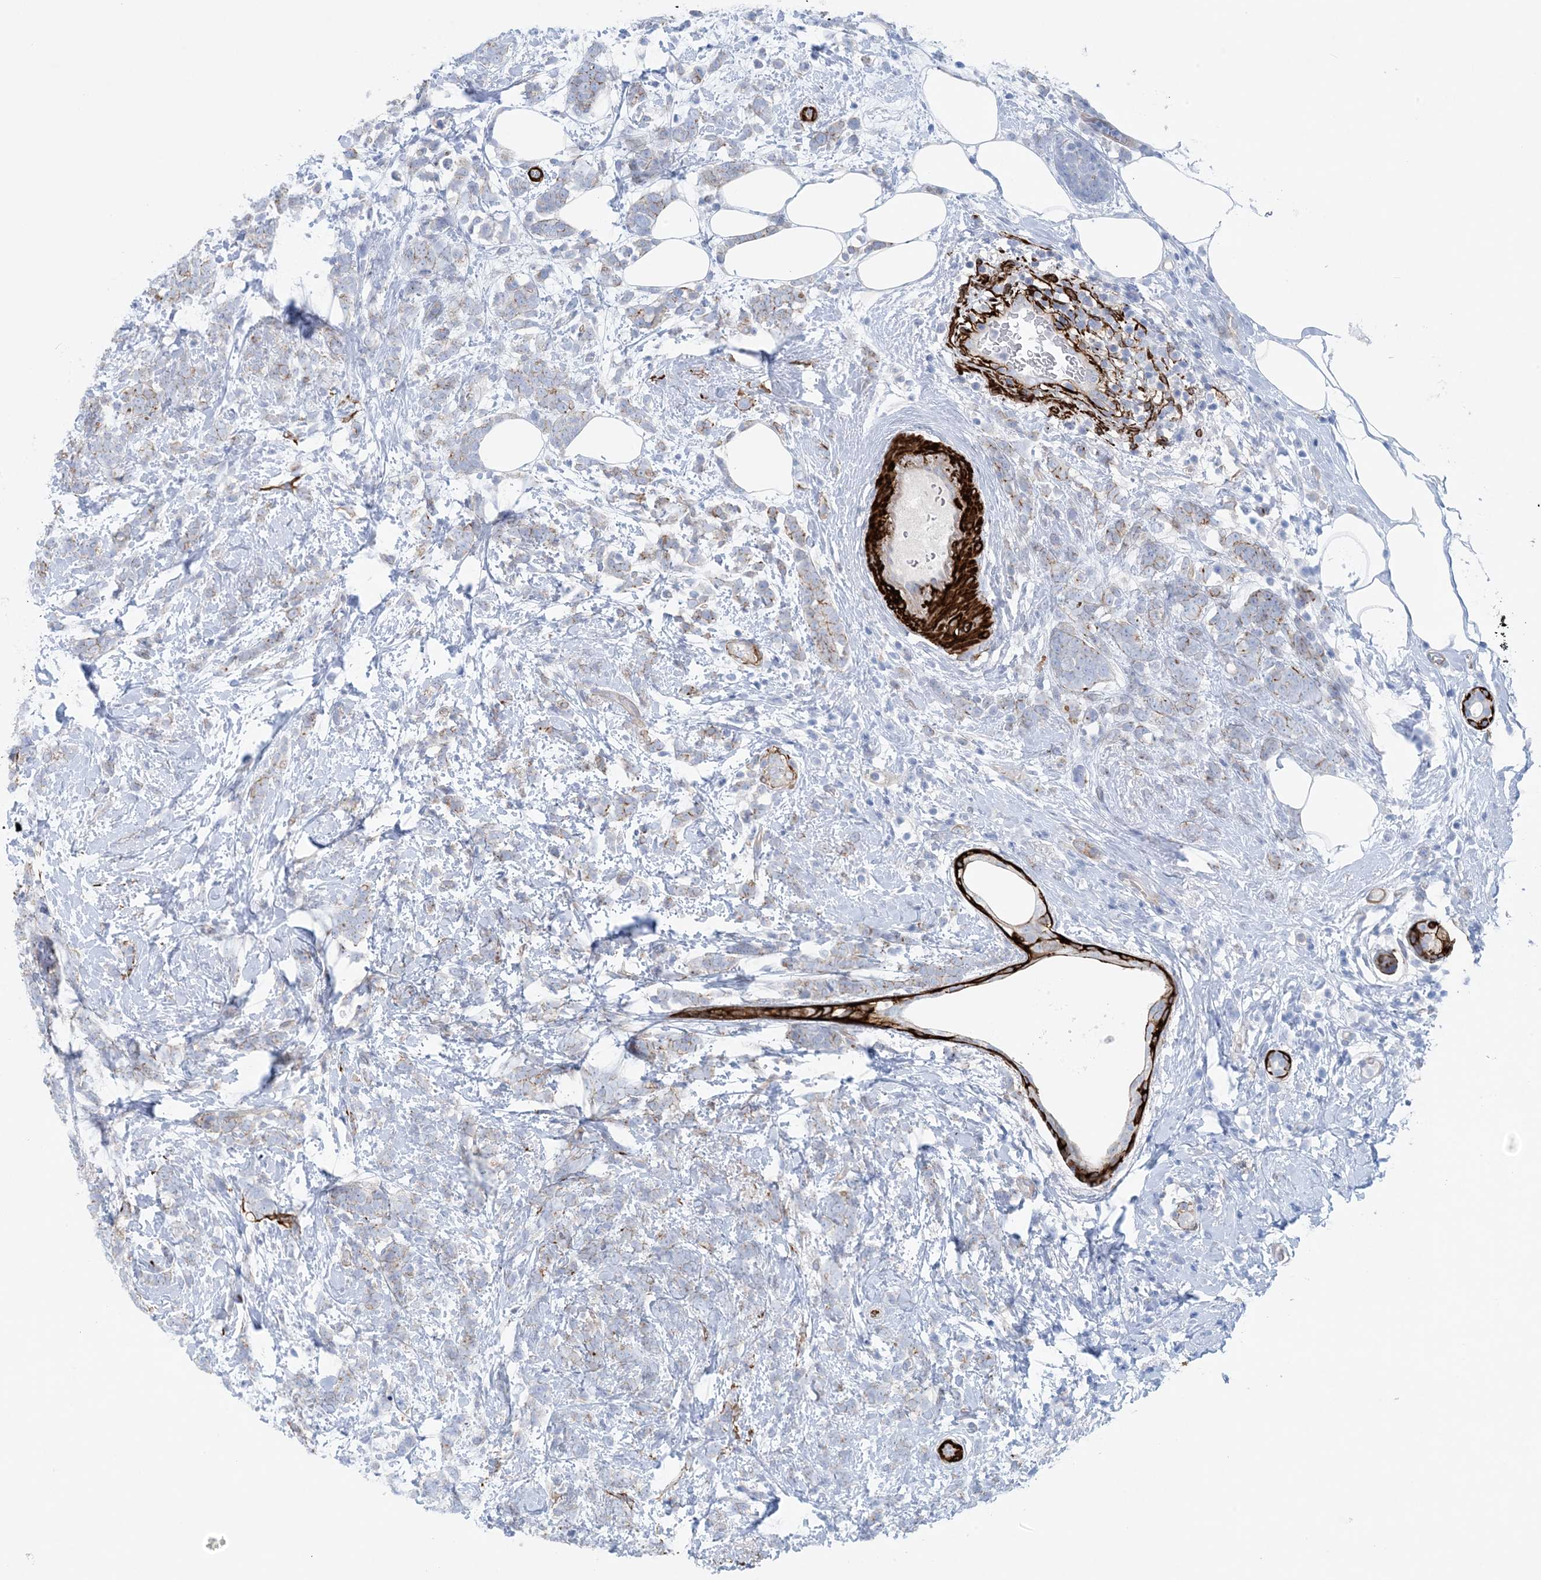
{"staining": {"intensity": "negative", "quantity": "none", "location": "none"}, "tissue": "breast cancer", "cell_type": "Tumor cells", "image_type": "cancer", "snomed": [{"axis": "morphology", "description": "Lobular carcinoma"}, {"axis": "topography", "description": "Breast"}], "caption": "Immunohistochemistry histopathology image of human breast cancer stained for a protein (brown), which shows no staining in tumor cells. Brightfield microscopy of IHC stained with DAB (brown) and hematoxylin (blue), captured at high magnification.", "gene": "SHANK1", "patient": {"sex": "female", "age": 58}}